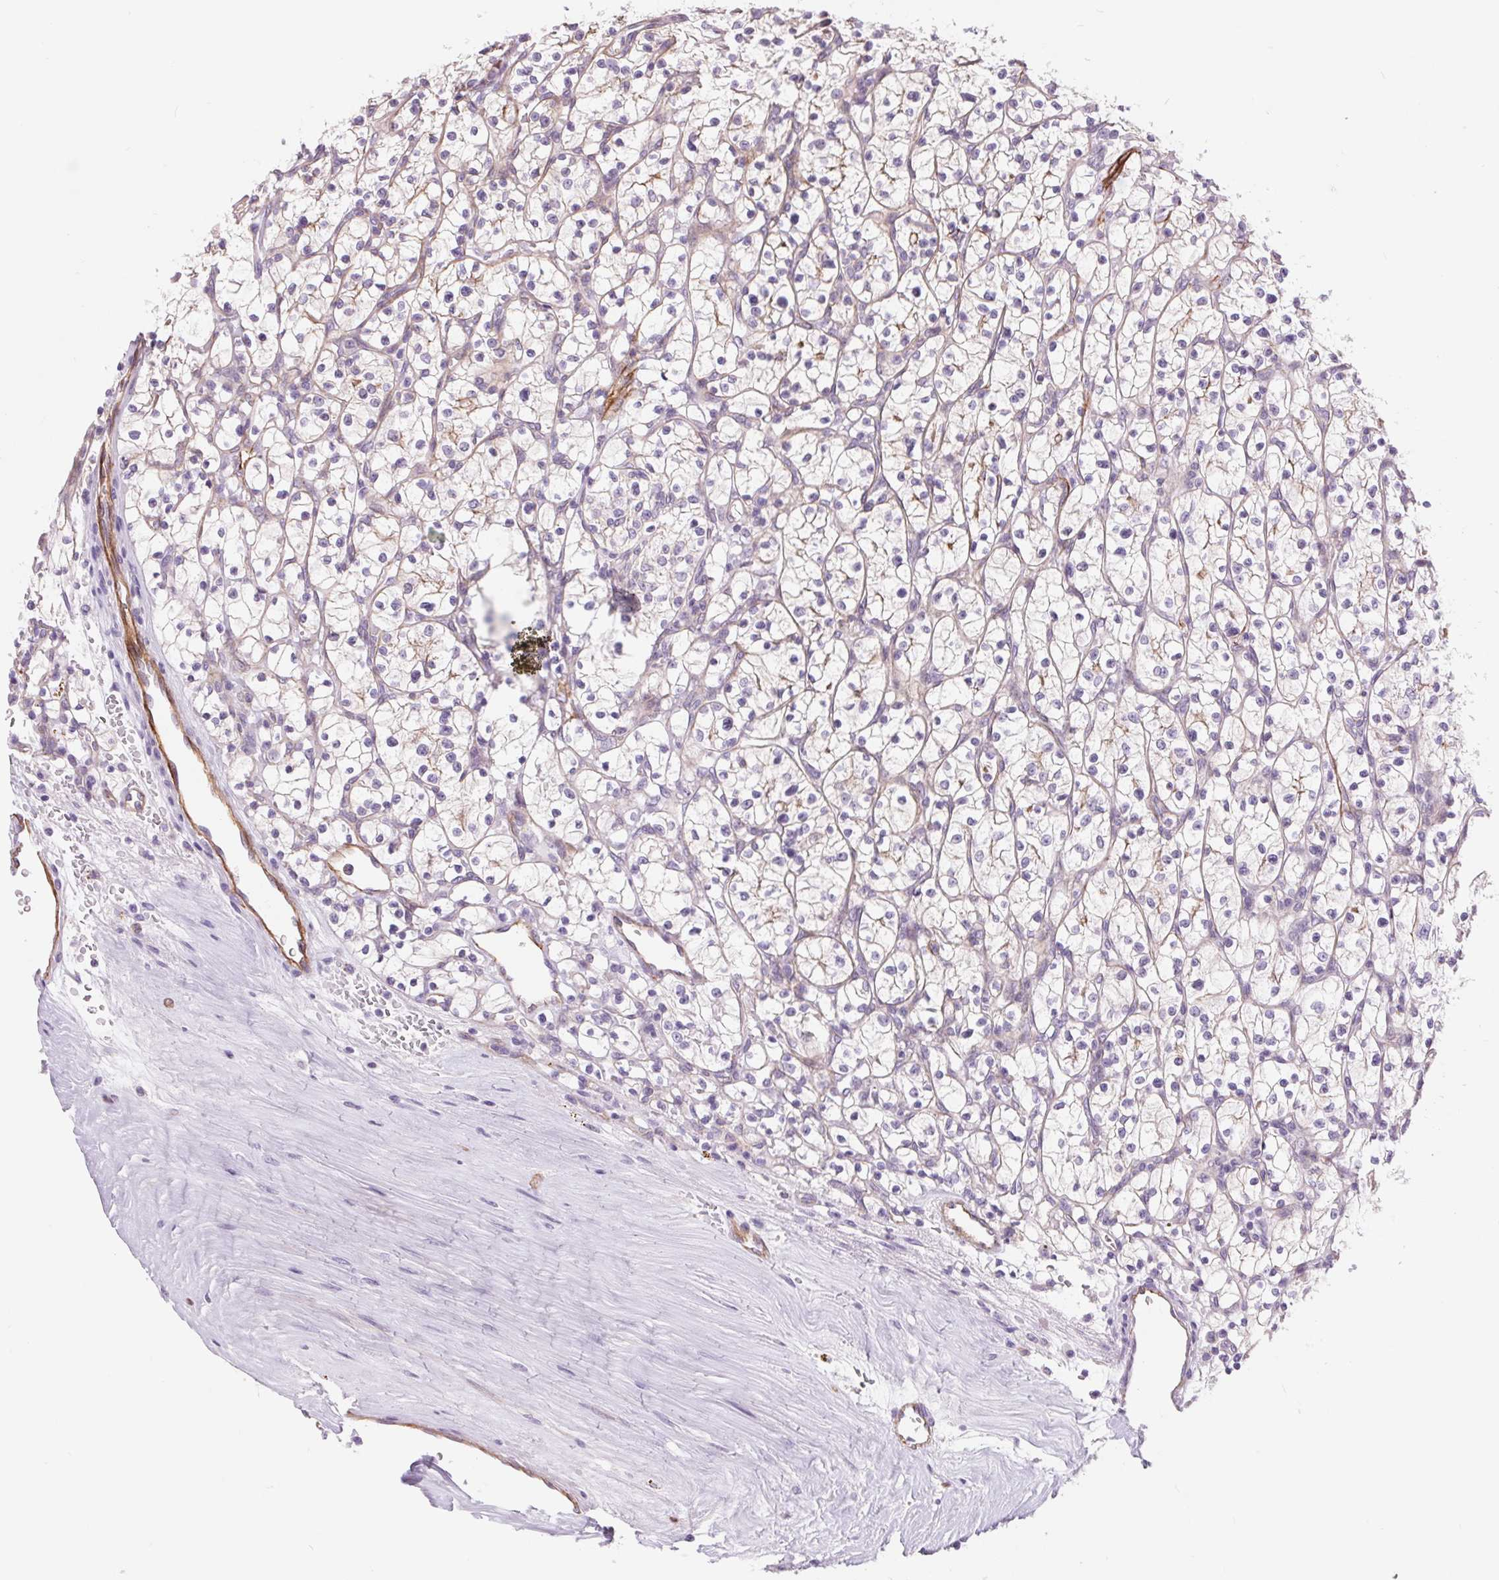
{"staining": {"intensity": "negative", "quantity": "none", "location": "none"}, "tissue": "renal cancer", "cell_type": "Tumor cells", "image_type": "cancer", "snomed": [{"axis": "morphology", "description": "Adenocarcinoma, NOS"}, {"axis": "topography", "description": "Kidney"}], "caption": "High power microscopy image of an IHC micrograph of renal cancer, revealing no significant expression in tumor cells.", "gene": "DIXDC1", "patient": {"sex": "female", "age": 64}}